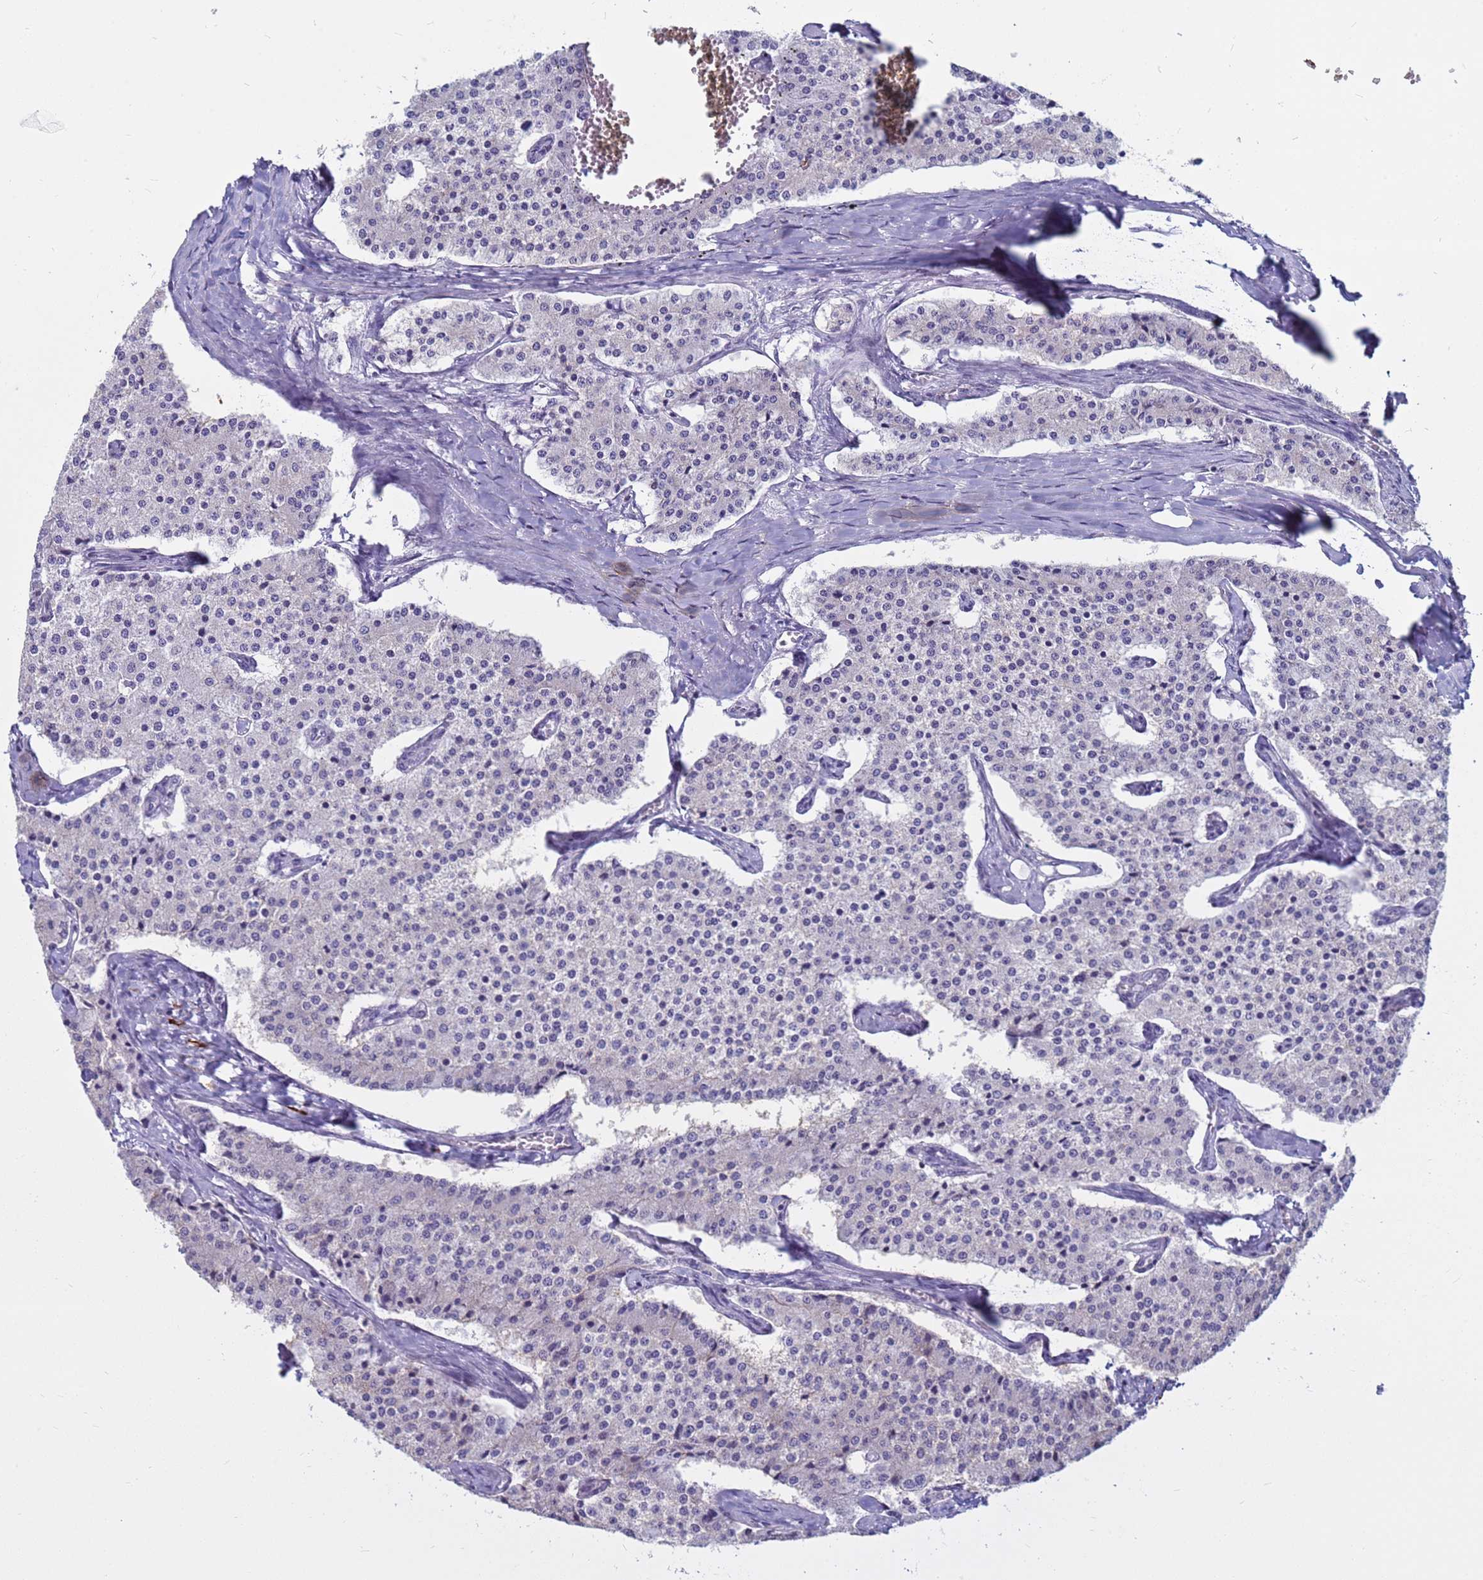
{"staining": {"intensity": "negative", "quantity": "none", "location": "none"}, "tissue": "carcinoid", "cell_type": "Tumor cells", "image_type": "cancer", "snomed": [{"axis": "morphology", "description": "Carcinoid, malignant, NOS"}, {"axis": "topography", "description": "Colon"}], "caption": "DAB (3,3'-diaminobenzidine) immunohistochemical staining of human carcinoid demonstrates no significant positivity in tumor cells.", "gene": "CDK2AP2", "patient": {"sex": "female", "age": 52}}